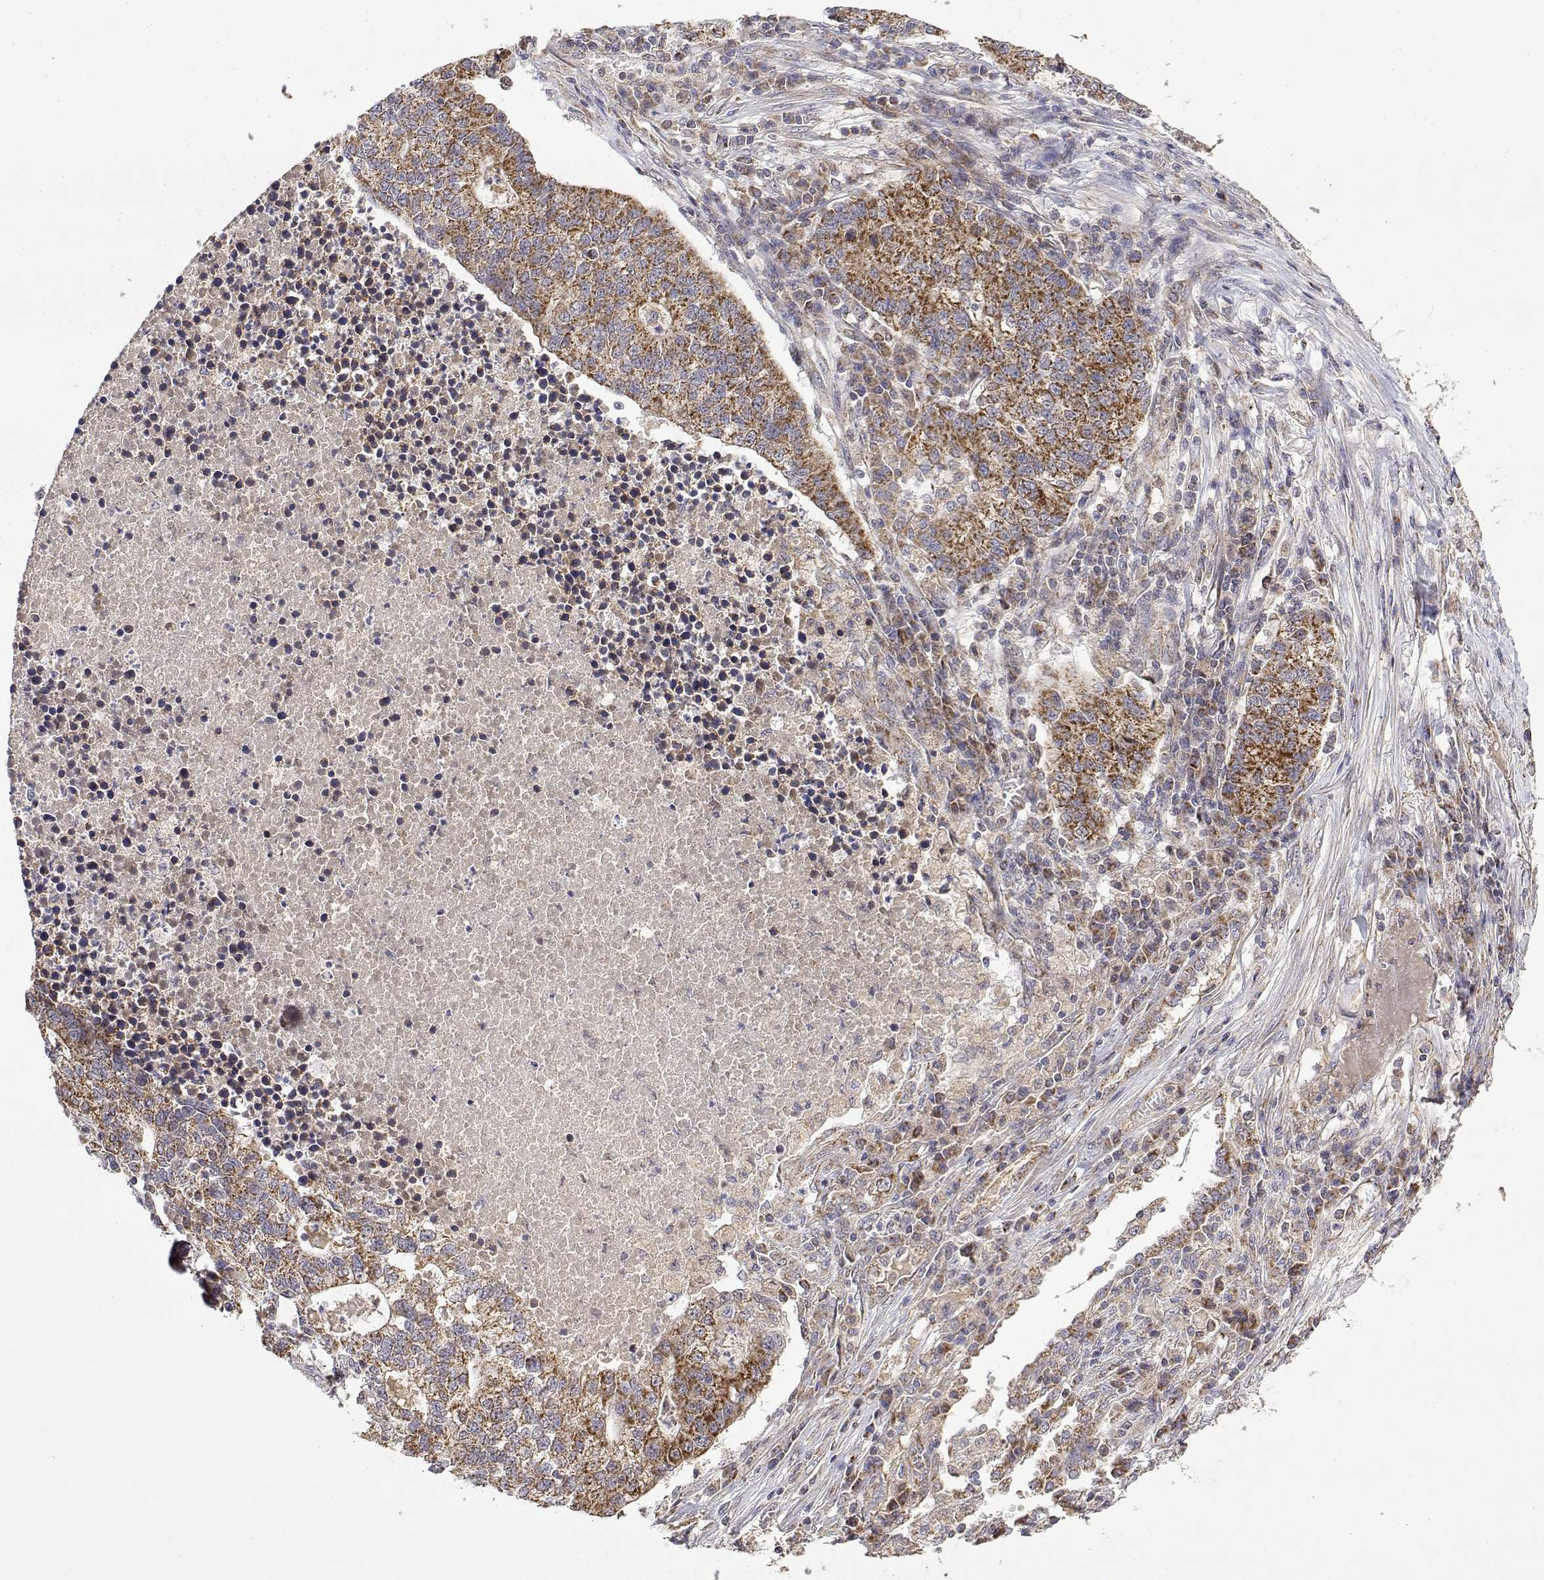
{"staining": {"intensity": "strong", "quantity": ">75%", "location": "cytoplasmic/membranous"}, "tissue": "lung cancer", "cell_type": "Tumor cells", "image_type": "cancer", "snomed": [{"axis": "morphology", "description": "Adenocarcinoma, NOS"}, {"axis": "topography", "description": "Lung"}], "caption": "Strong cytoplasmic/membranous protein staining is appreciated in about >75% of tumor cells in lung cancer (adenocarcinoma).", "gene": "GADD45GIP1", "patient": {"sex": "male", "age": 57}}